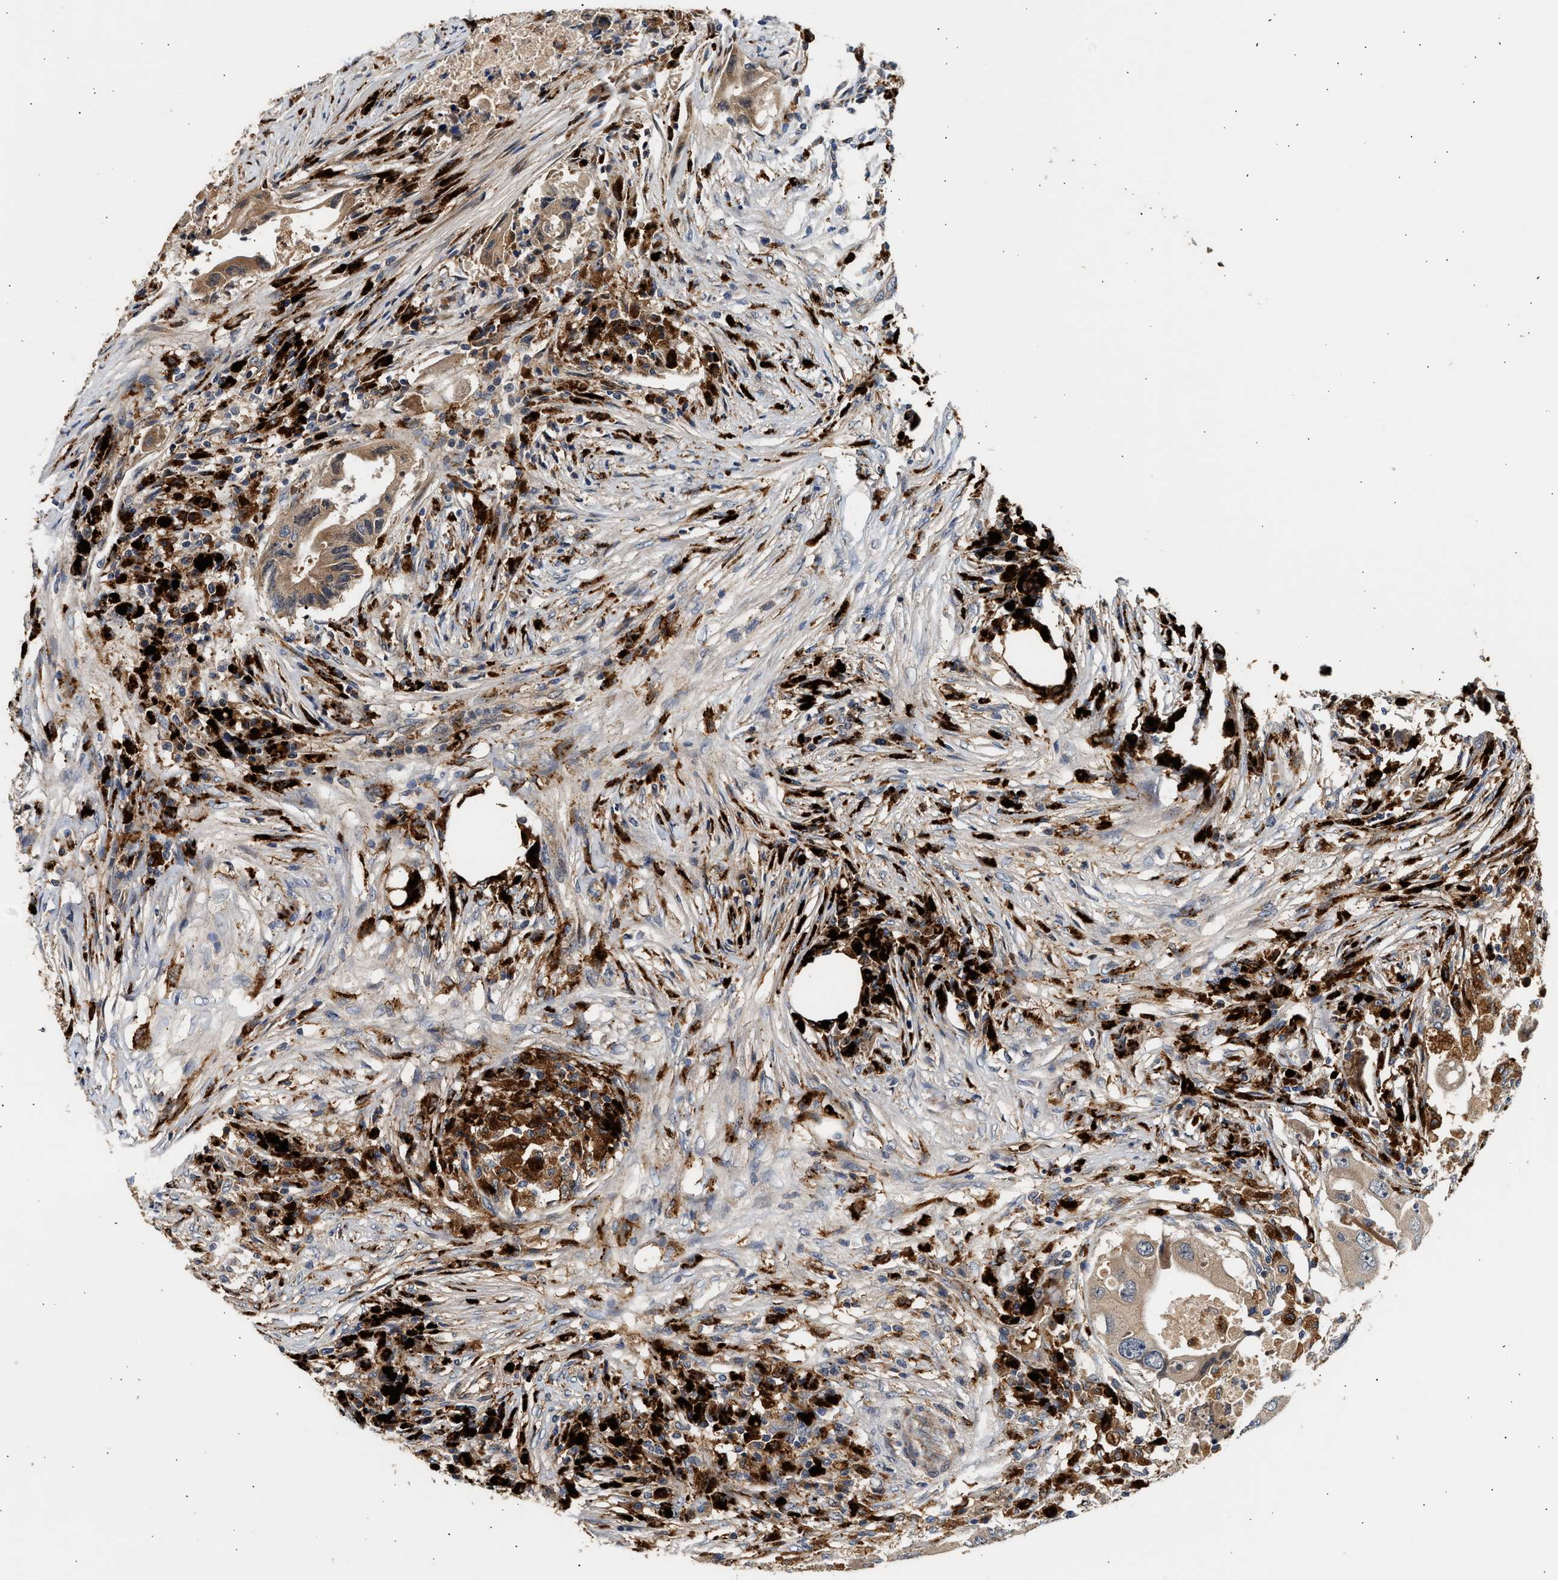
{"staining": {"intensity": "moderate", "quantity": ">75%", "location": "cytoplasmic/membranous"}, "tissue": "colorectal cancer", "cell_type": "Tumor cells", "image_type": "cancer", "snomed": [{"axis": "morphology", "description": "Adenocarcinoma, NOS"}, {"axis": "topography", "description": "Colon"}], "caption": "The immunohistochemical stain highlights moderate cytoplasmic/membranous positivity in tumor cells of adenocarcinoma (colorectal) tissue. Using DAB (brown) and hematoxylin (blue) stains, captured at high magnification using brightfield microscopy.", "gene": "PLD3", "patient": {"sex": "male", "age": 71}}